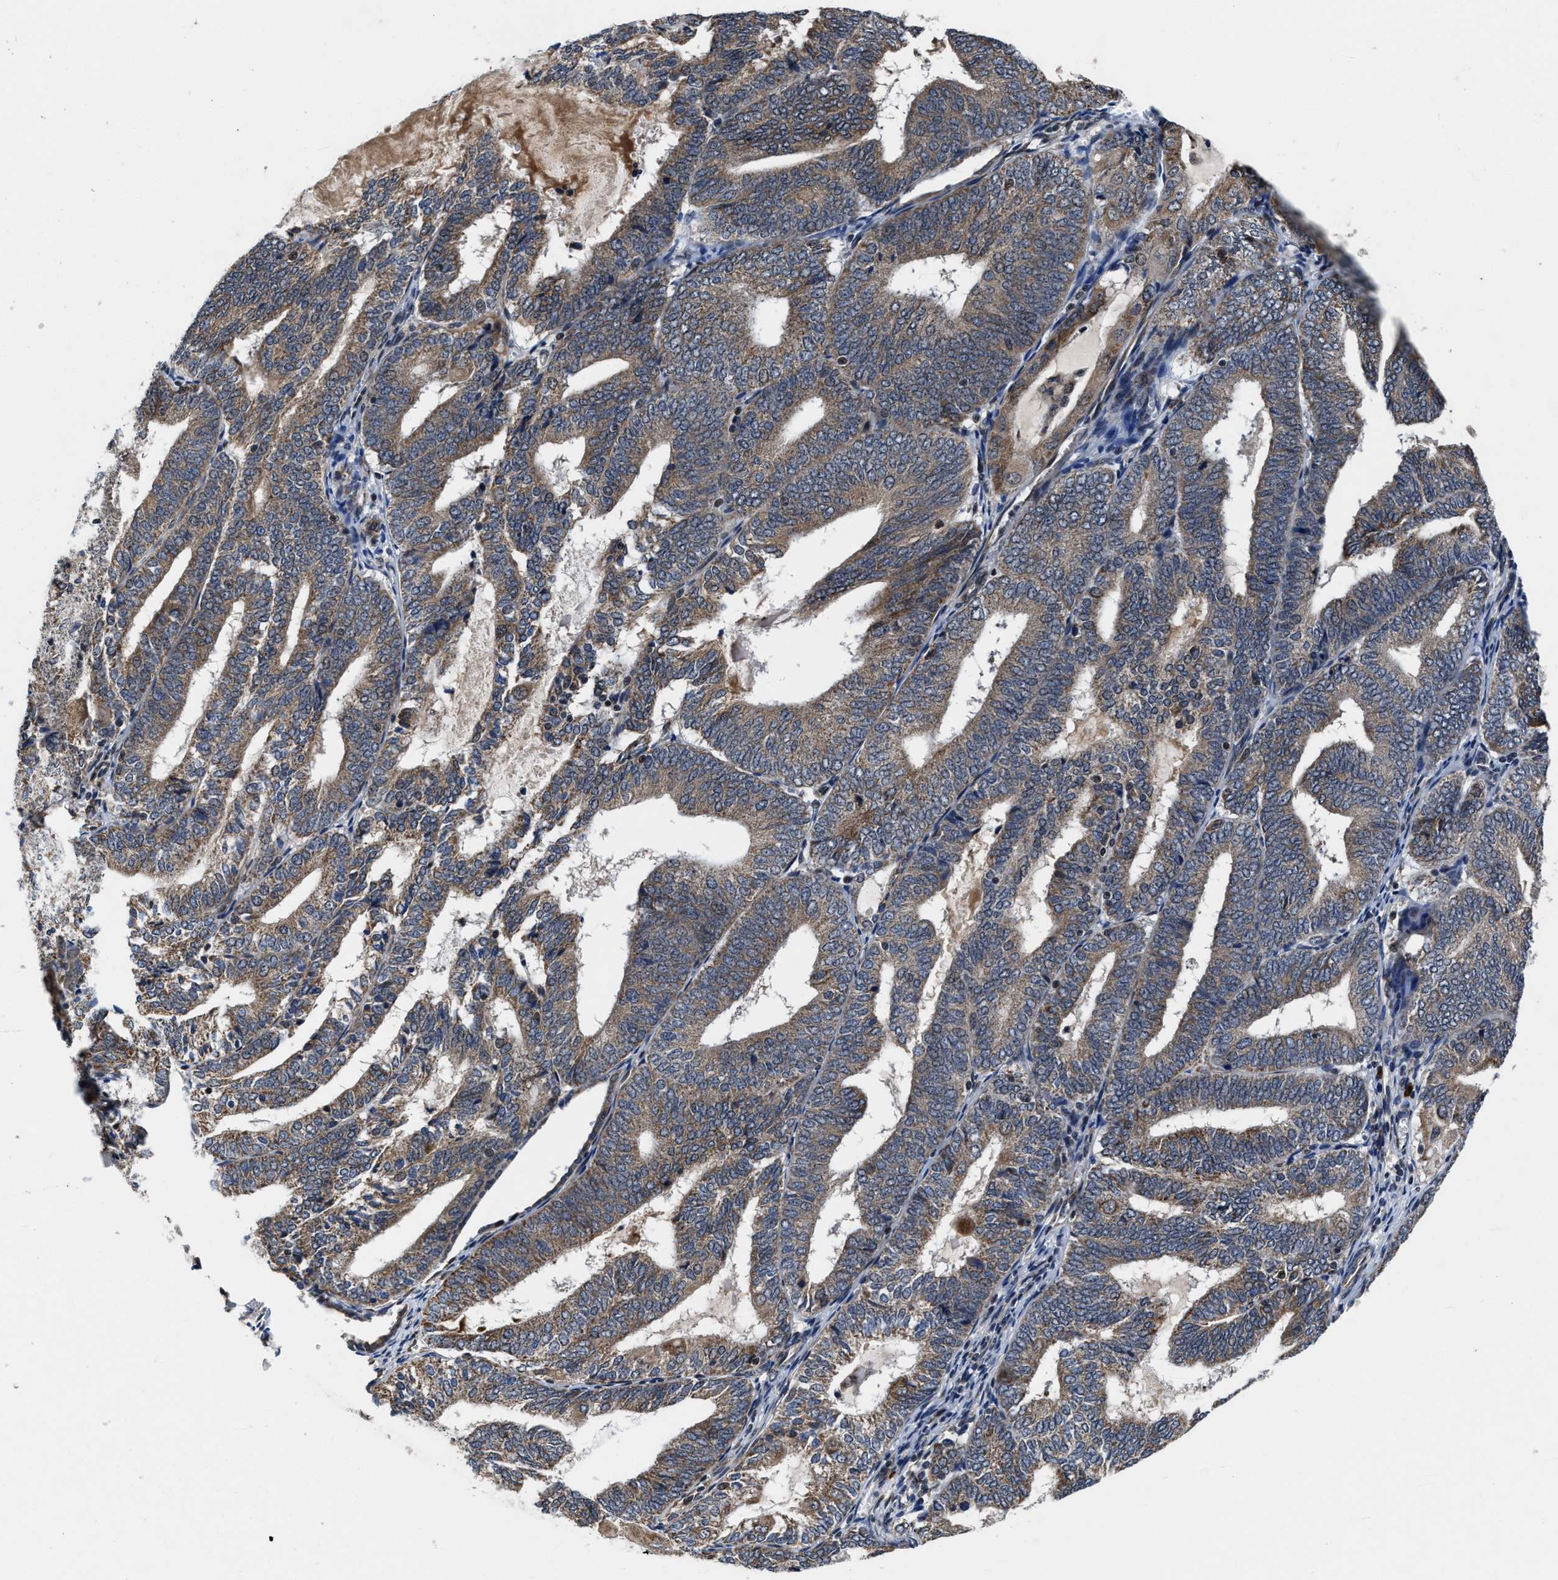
{"staining": {"intensity": "moderate", "quantity": ">75%", "location": "cytoplasmic/membranous"}, "tissue": "endometrial cancer", "cell_type": "Tumor cells", "image_type": "cancer", "snomed": [{"axis": "morphology", "description": "Adenocarcinoma, NOS"}, {"axis": "topography", "description": "Endometrium"}], "caption": "Human endometrial cancer (adenocarcinoma) stained with a protein marker reveals moderate staining in tumor cells.", "gene": "TMEM53", "patient": {"sex": "female", "age": 81}}